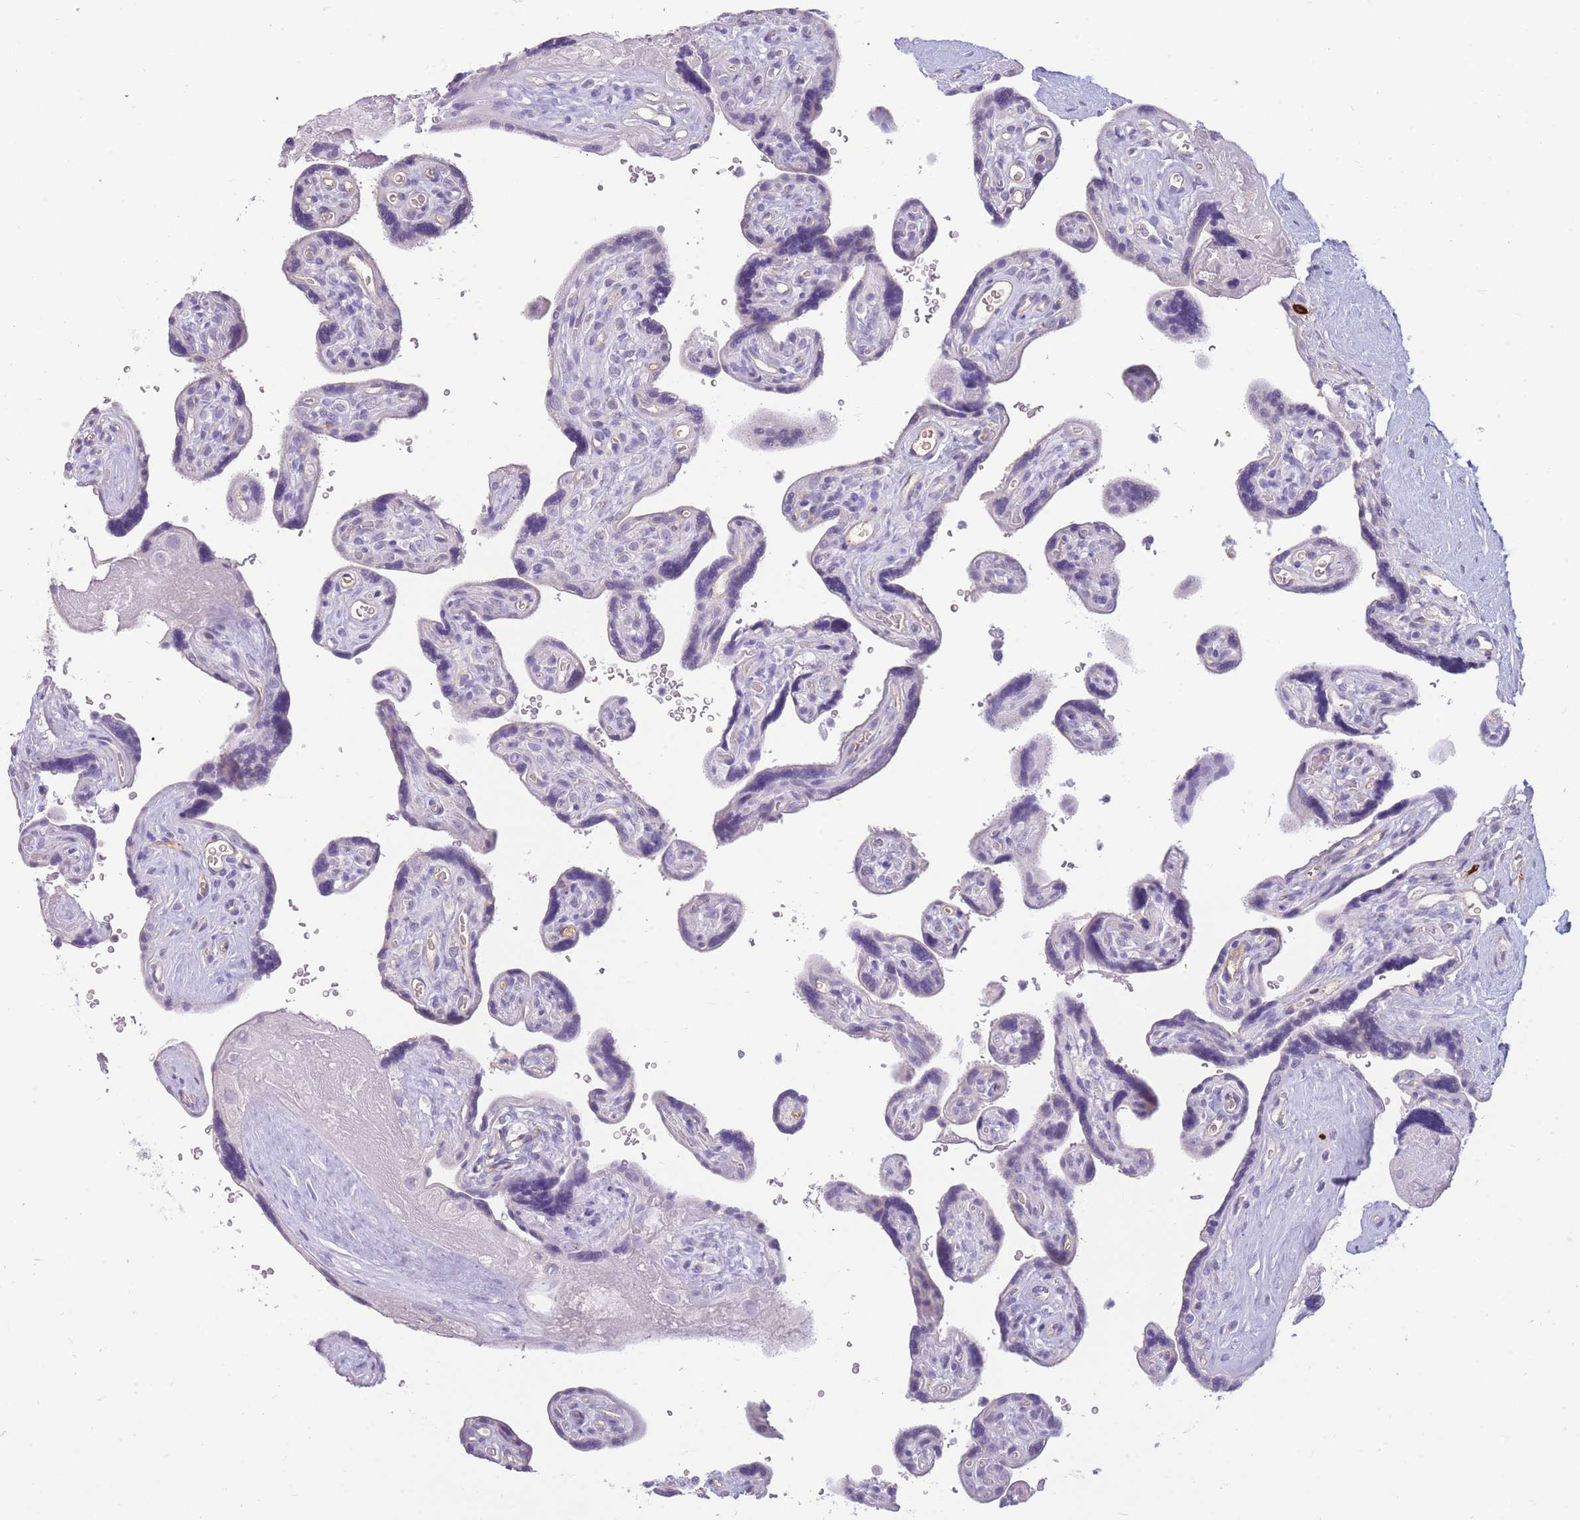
{"staining": {"intensity": "negative", "quantity": "none", "location": "none"}, "tissue": "placenta", "cell_type": "Decidual cells", "image_type": "normal", "snomed": [{"axis": "morphology", "description": "Normal tissue, NOS"}, {"axis": "topography", "description": "Placenta"}], "caption": "IHC image of normal placenta stained for a protein (brown), which shows no staining in decidual cells. The staining was performed using DAB (3,3'-diaminobenzidine) to visualize the protein expression in brown, while the nuclei were stained in blue with hematoxylin (Magnification: 20x).", "gene": "TPSD1", "patient": {"sex": "female", "age": 39}}